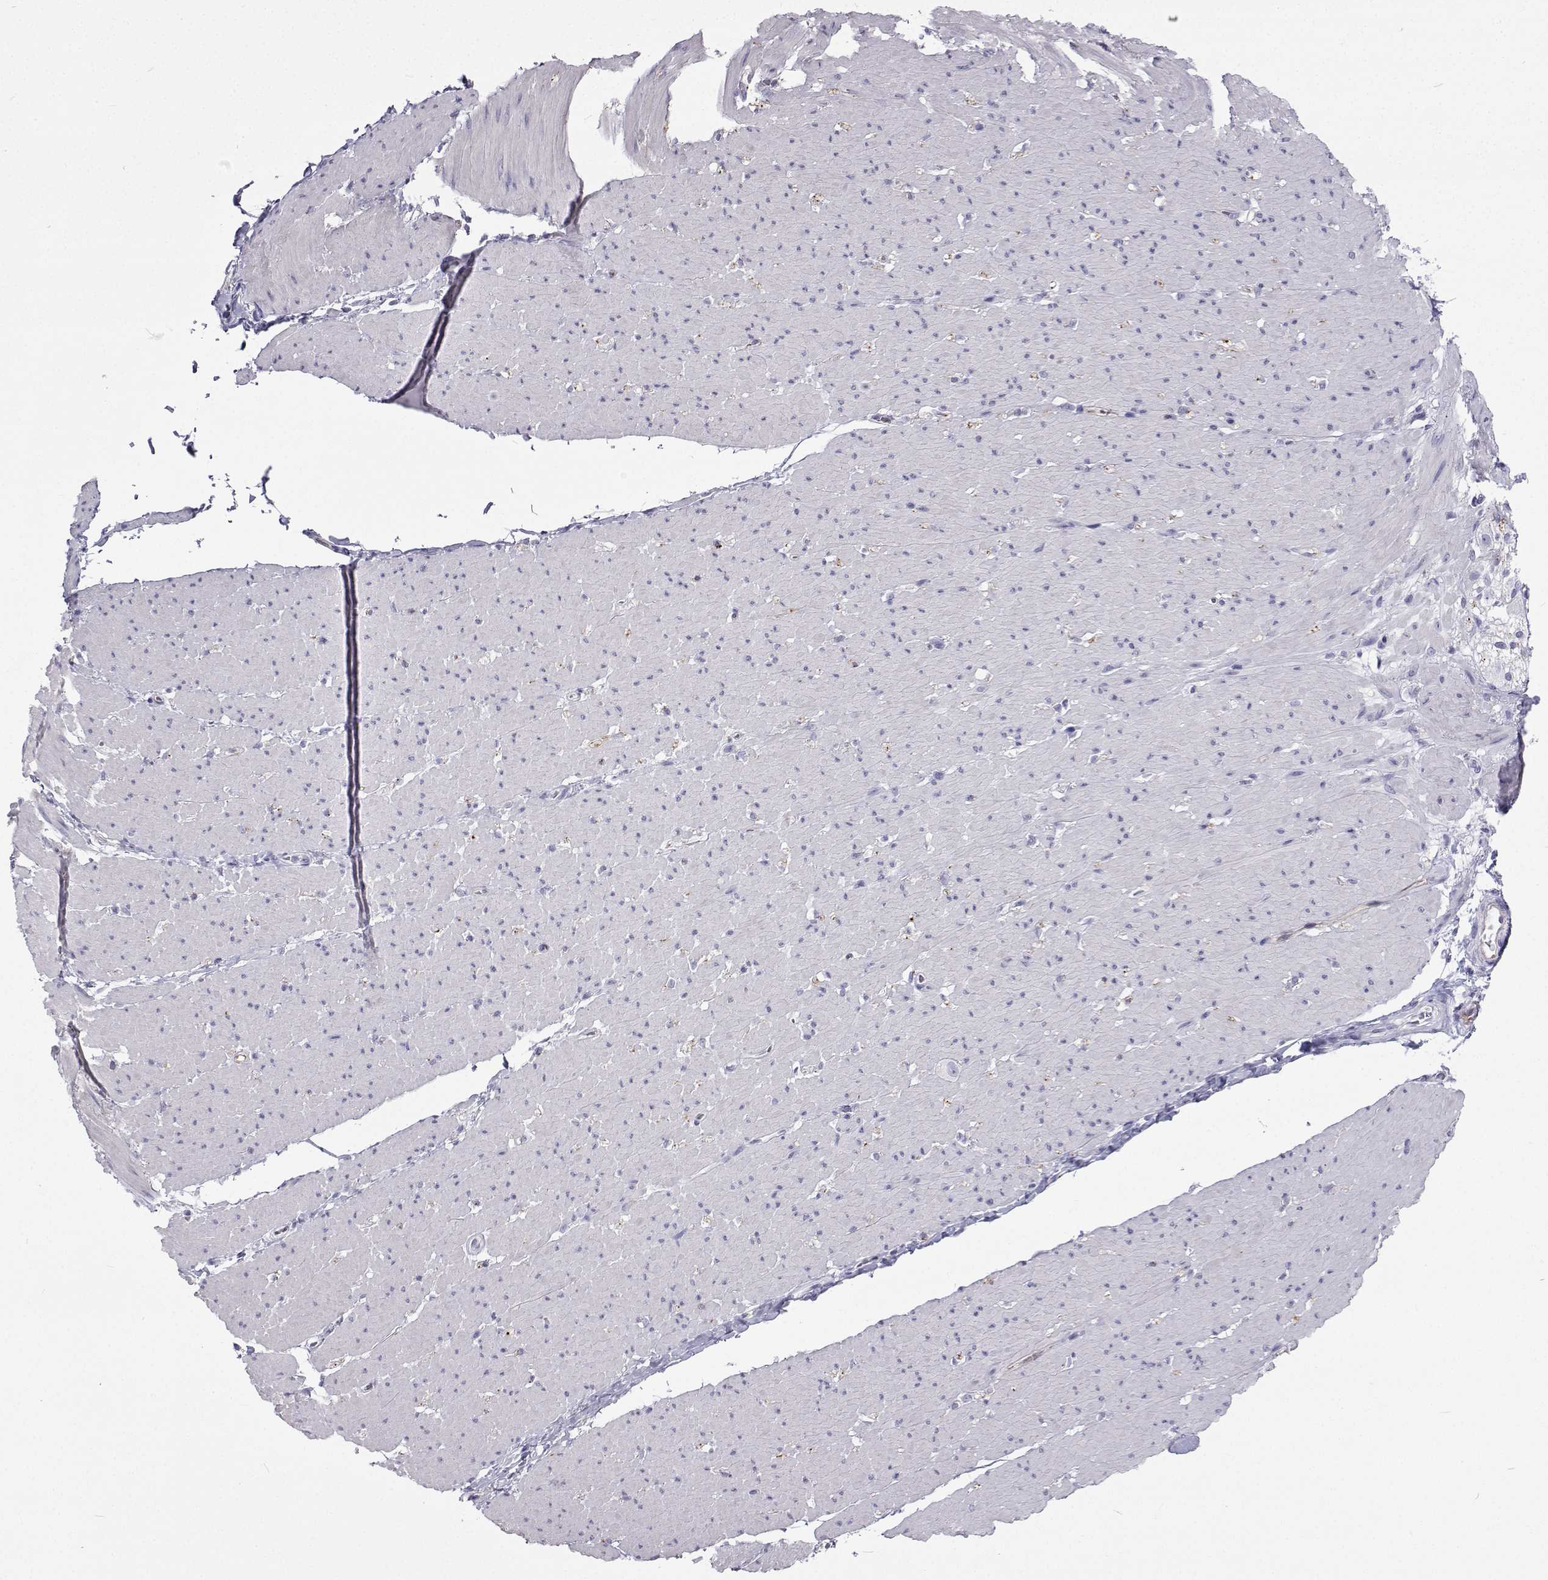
{"staining": {"intensity": "negative", "quantity": "none", "location": "none"}, "tissue": "smooth muscle", "cell_type": "Smooth muscle cells", "image_type": "normal", "snomed": [{"axis": "morphology", "description": "Normal tissue, NOS"}, {"axis": "topography", "description": "Smooth muscle"}, {"axis": "topography", "description": "Rectum"}], "caption": "The micrograph demonstrates no significant staining in smooth muscle cells of smooth muscle.", "gene": "GALM", "patient": {"sex": "male", "age": 53}}